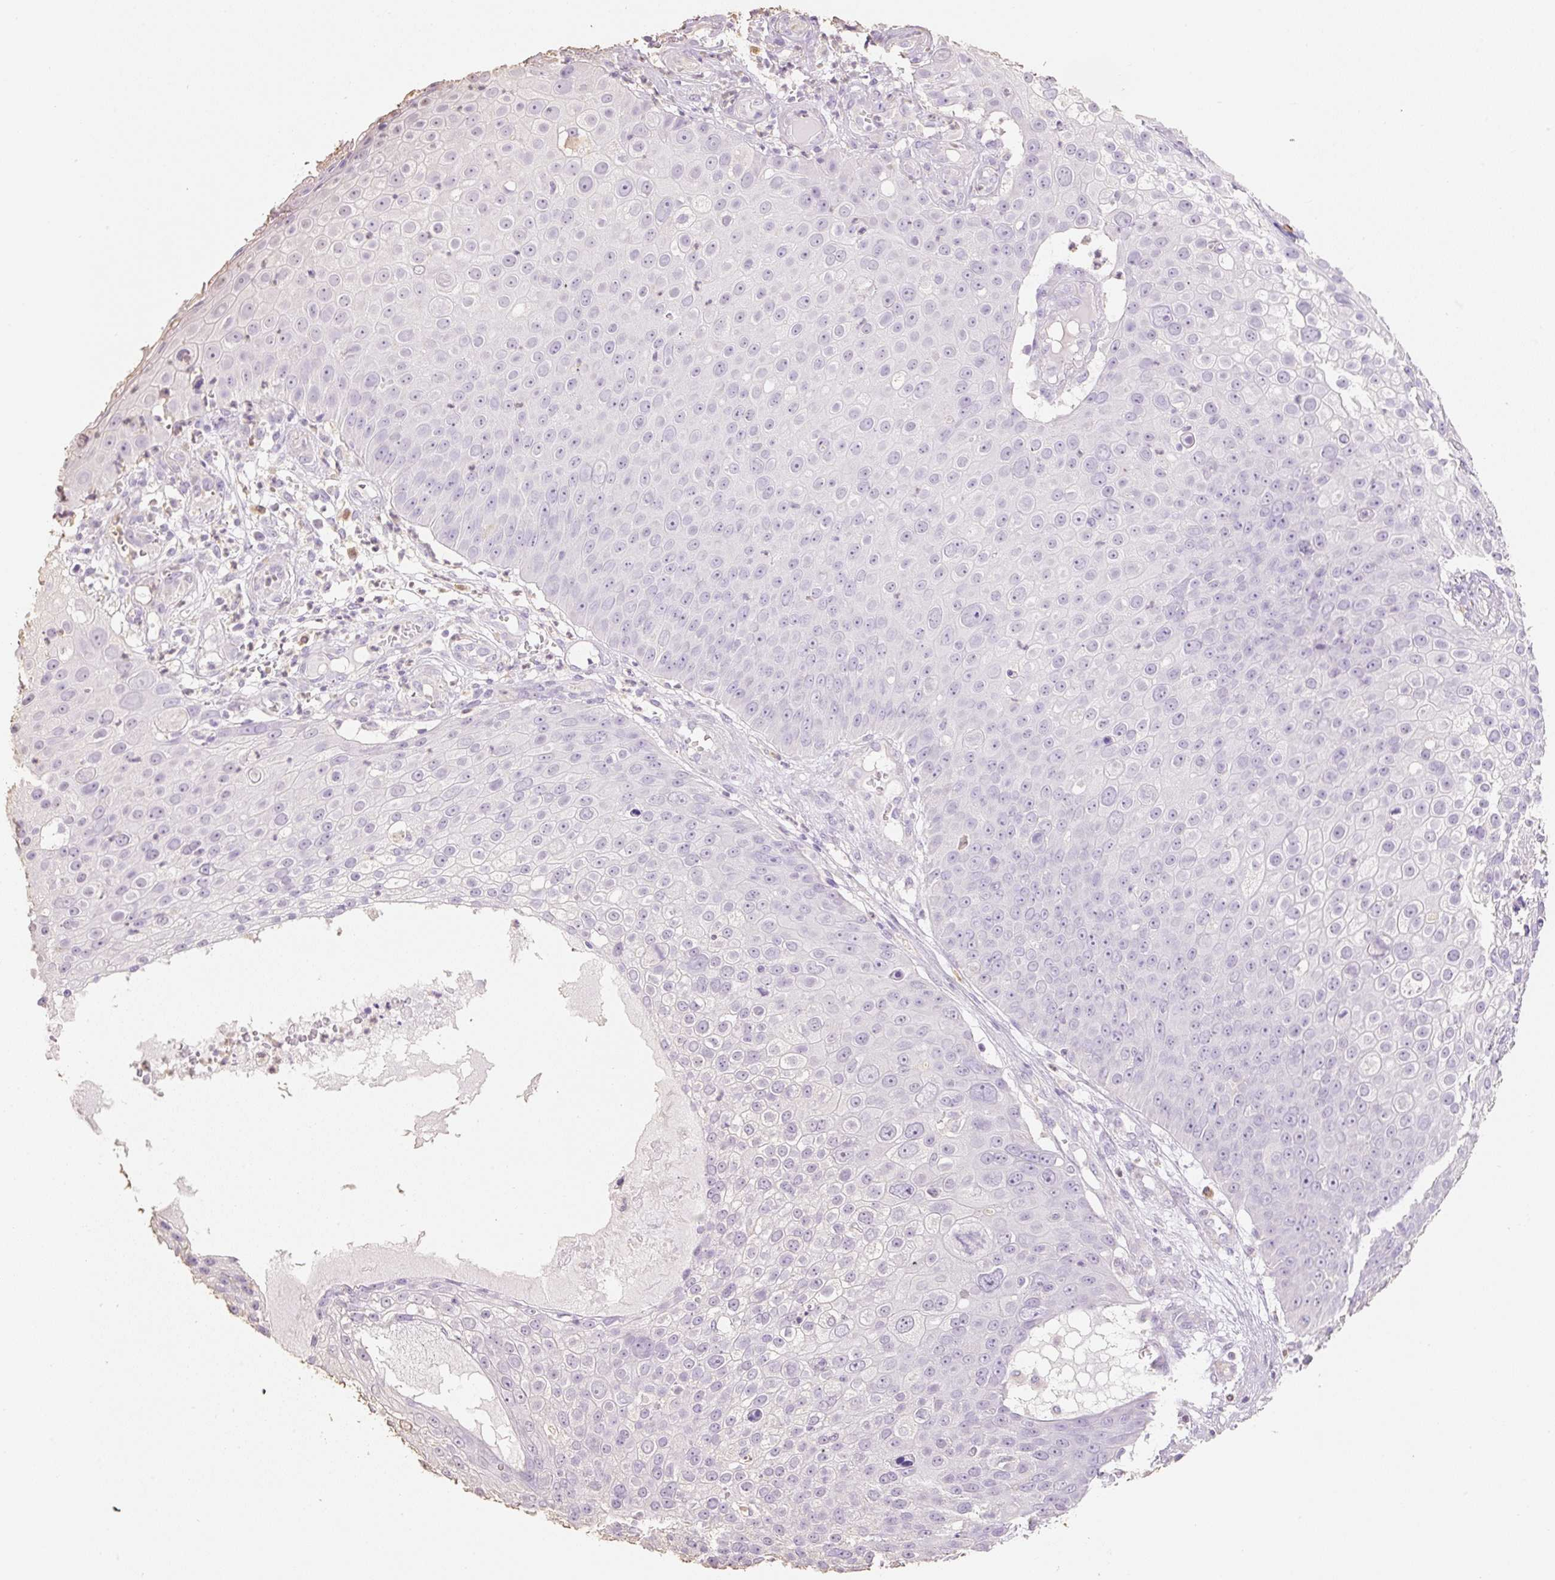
{"staining": {"intensity": "negative", "quantity": "none", "location": "none"}, "tissue": "skin cancer", "cell_type": "Tumor cells", "image_type": "cancer", "snomed": [{"axis": "morphology", "description": "Squamous cell carcinoma, NOS"}, {"axis": "topography", "description": "Skin"}], "caption": "This image is of squamous cell carcinoma (skin) stained with immunohistochemistry to label a protein in brown with the nuclei are counter-stained blue. There is no staining in tumor cells.", "gene": "MBOAT7", "patient": {"sex": "male", "age": 71}}